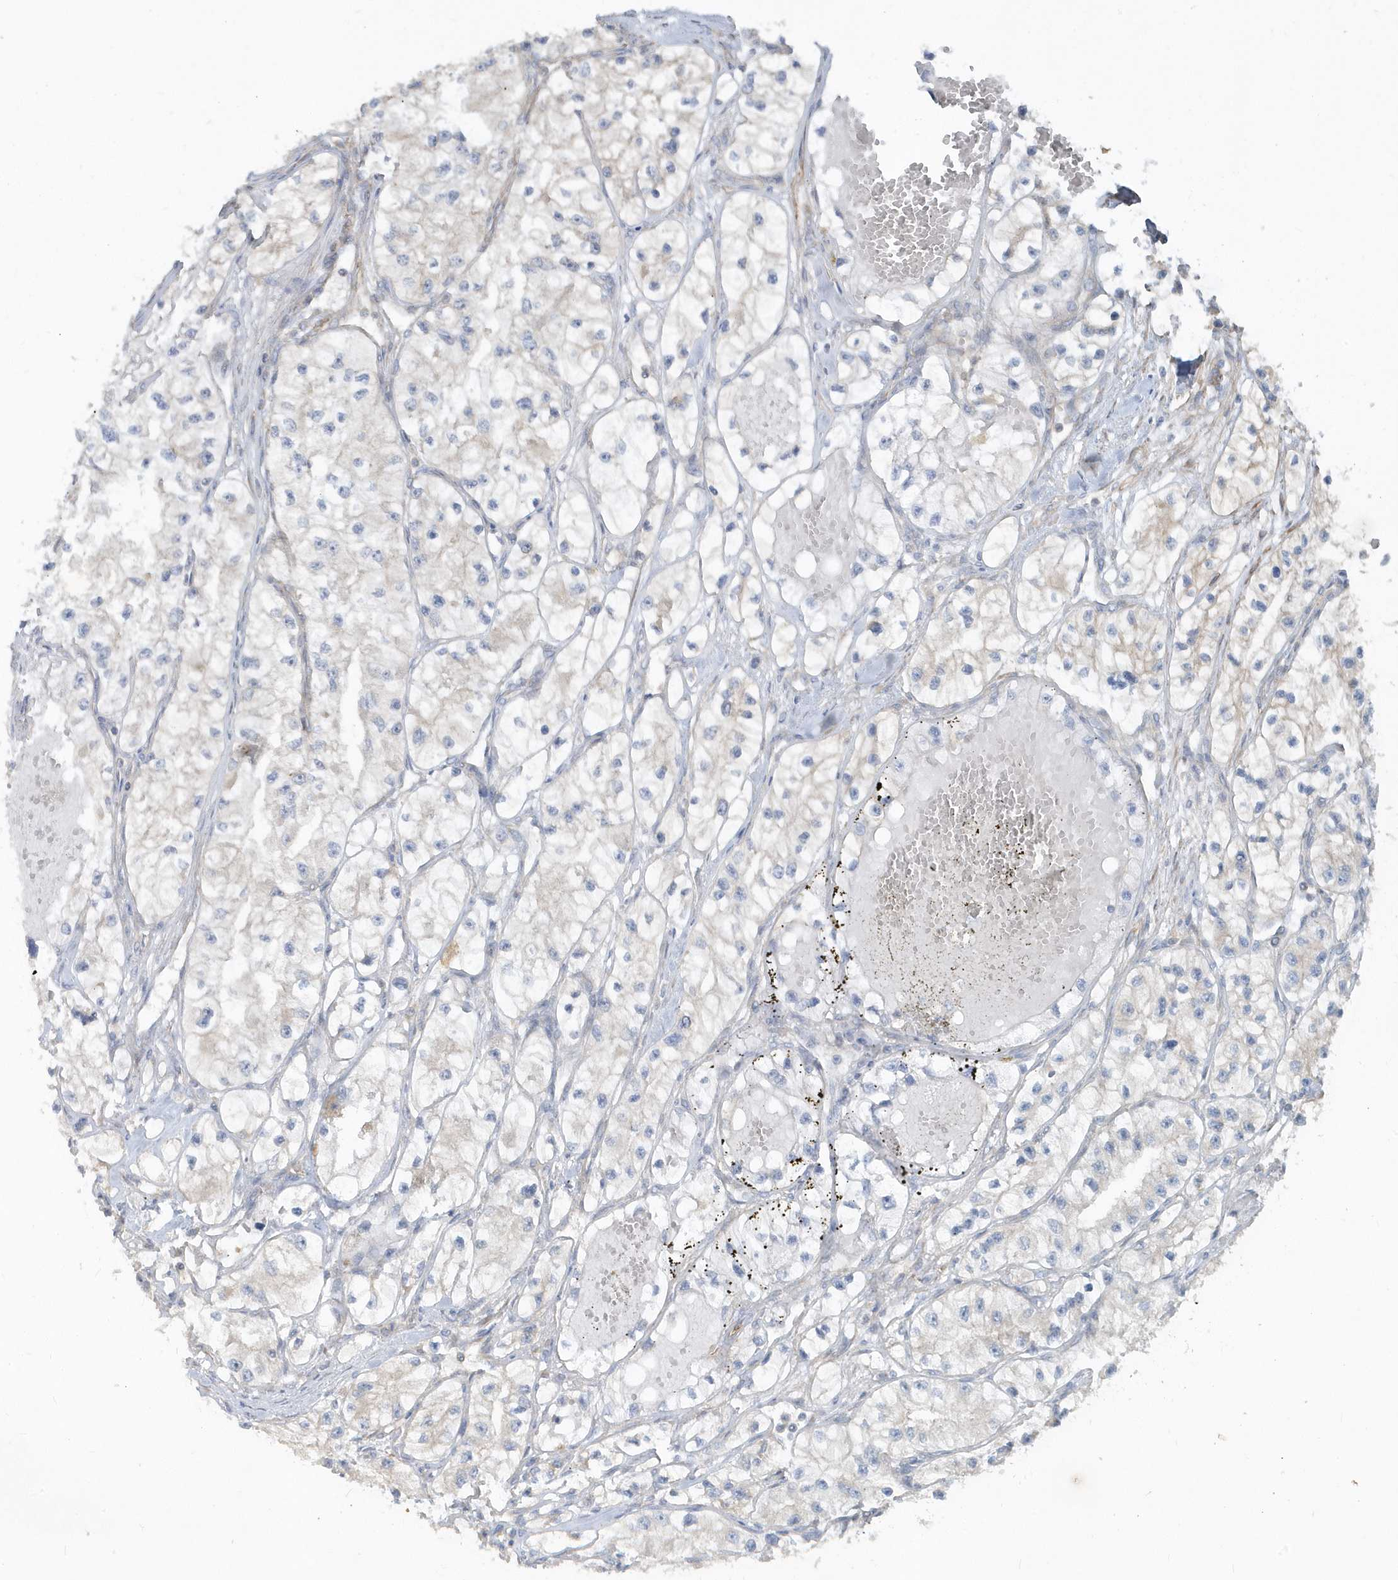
{"staining": {"intensity": "negative", "quantity": "none", "location": "none"}, "tissue": "renal cancer", "cell_type": "Tumor cells", "image_type": "cancer", "snomed": [{"axis": "morphology", "description": "Adenocarcinoma, NOS"}, {"axis": "topography", "description": "Kidney"}], "caption": "IHC image of human renal adenocarcinoma stained for a protein (brown), which demonstrates no positivity in tumor cells.", "gene": "LEXM", "patient": {"sex": "female", "age": 57}}